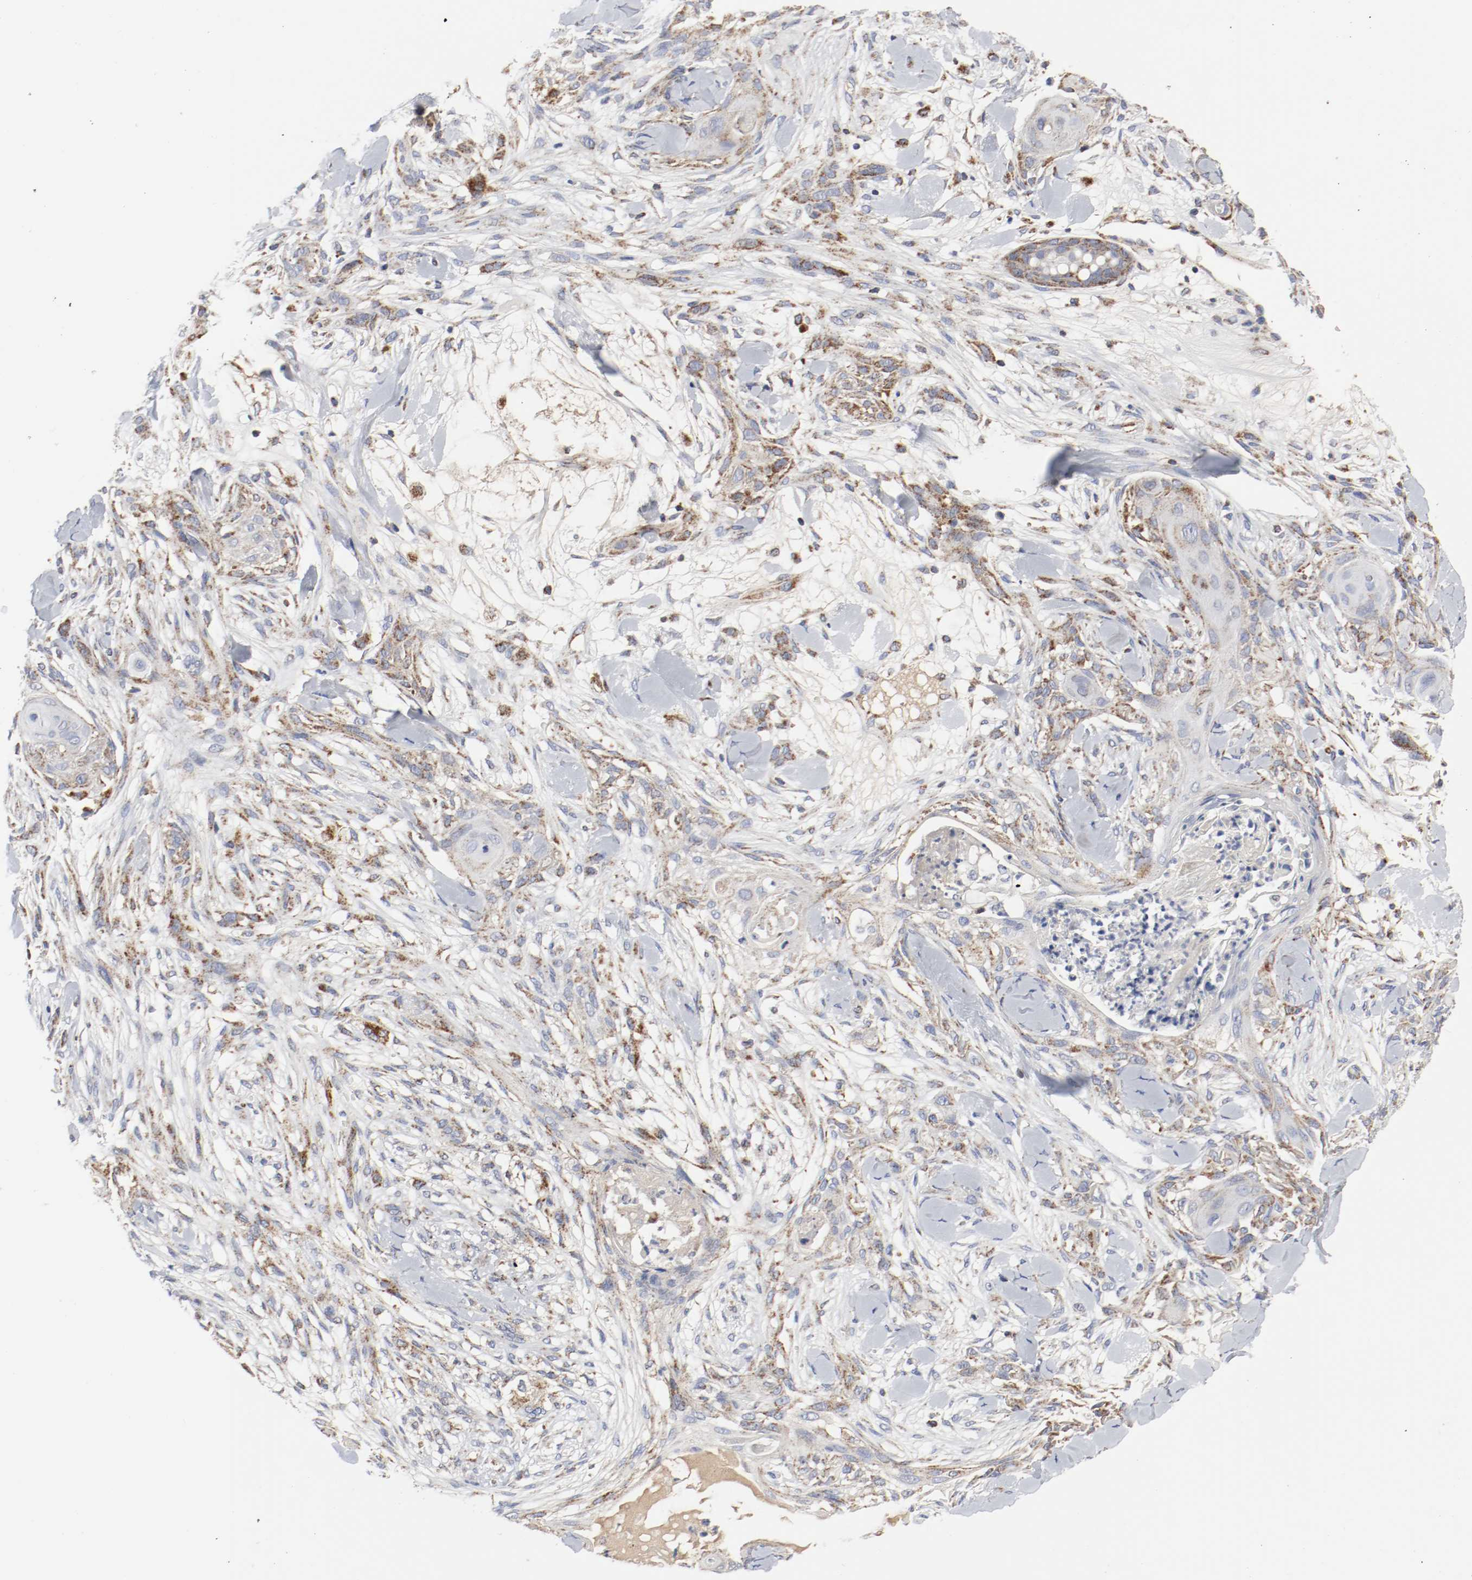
{"staining": {"intensity": "moderate", "quantity": "25%-75%", "location": "cytoplasmic/membranous"}, "tissue": "skin cancer", "cell_type": "Tumor cells", "image_type": "cancer", "snomed": [{"axis": "morphology", "description": "Squamous cell carcinoma, NOS"}, {"axis": "topography", "description": "Skin"}], "caption": "This image exhibits IHC staining of human skin cancer (squamous cell carcinoma), with medium moderate cytoplasmic/membranous staining in about 25%-75% of tumor cells.", "gene": "AFG3L2", "patient": {"sex": "female", "age": 59}}